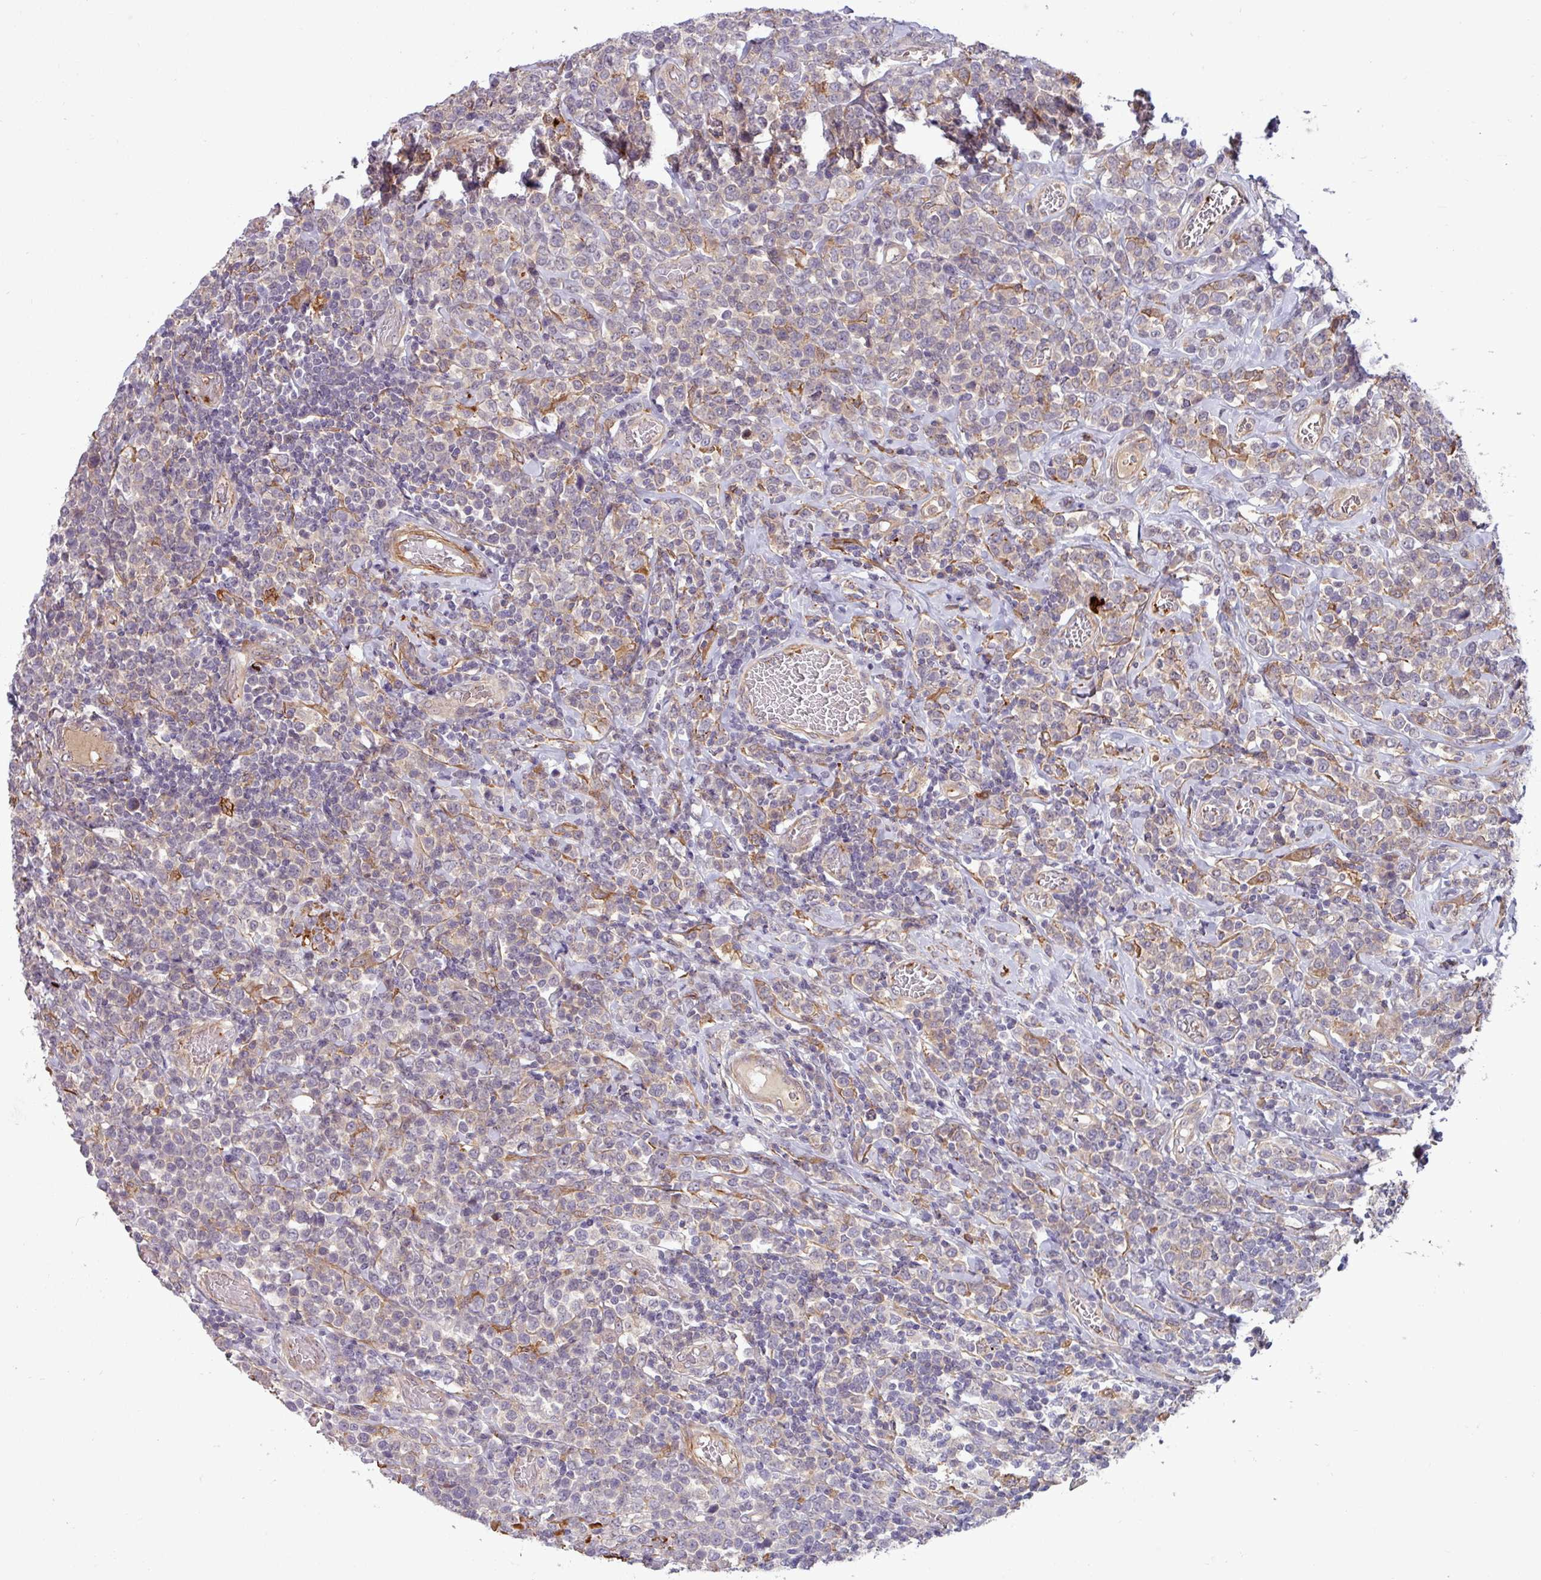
{"staining": {"intensity": "negative", "quantity": "none", "location": "none"}, "tissue": "lymphoma", "cell_type": "Tumor cells", "image_type": "cancer", "snomed": [{"axis": "morphology", "description": "Malignant lymphoma, non-Hodgkin's type, High grade"}, {"axis": "topography", "description": "Soft tissue"}], "caption": "There is no significant expression in tumor cells of high-grade malignant lymphoma, non-Hodgkin's type.", "gene": "PCED1A", "patient": {"sex": "female", "age": 56}}